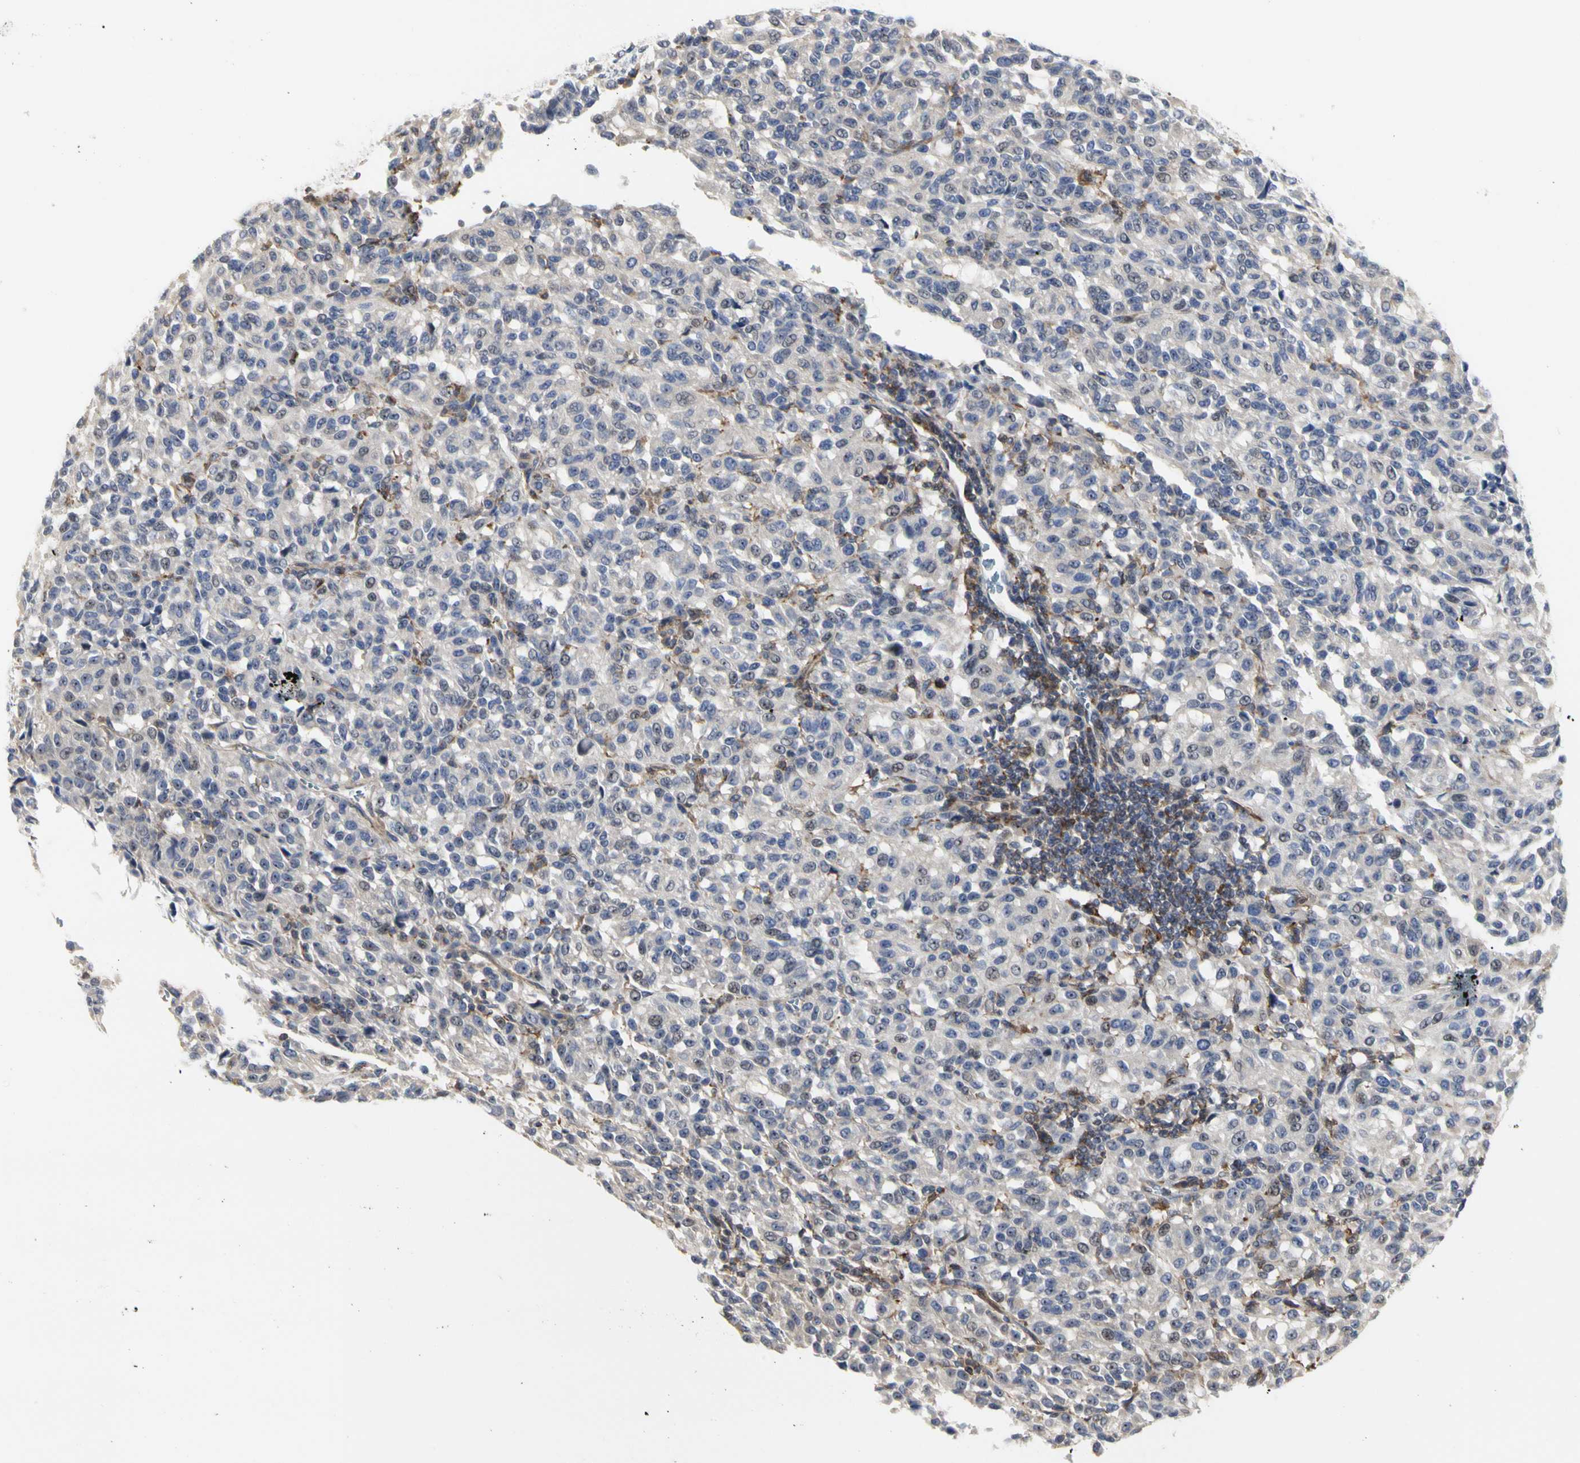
{"staining": {"intensity": "weak", "quantity": "<25%", "location": "cytoplasmic/membranous,nuclear"}, "tissue": "melanoma", "cell_type": "Tumor cells", "image_type": "cancer", "snomed": [{"axis": "morphology", "description": "Malignant melanoma, Metastatic site"}, {"axis": "topography", "description": "Lung"}], "caption": "Melanoma stained for a protein using immunohistochemistry (IHC) demonstrates no expression tumor cells.", "gene": "SHANK2", "patient": {"sex": "male", "age": 64}}